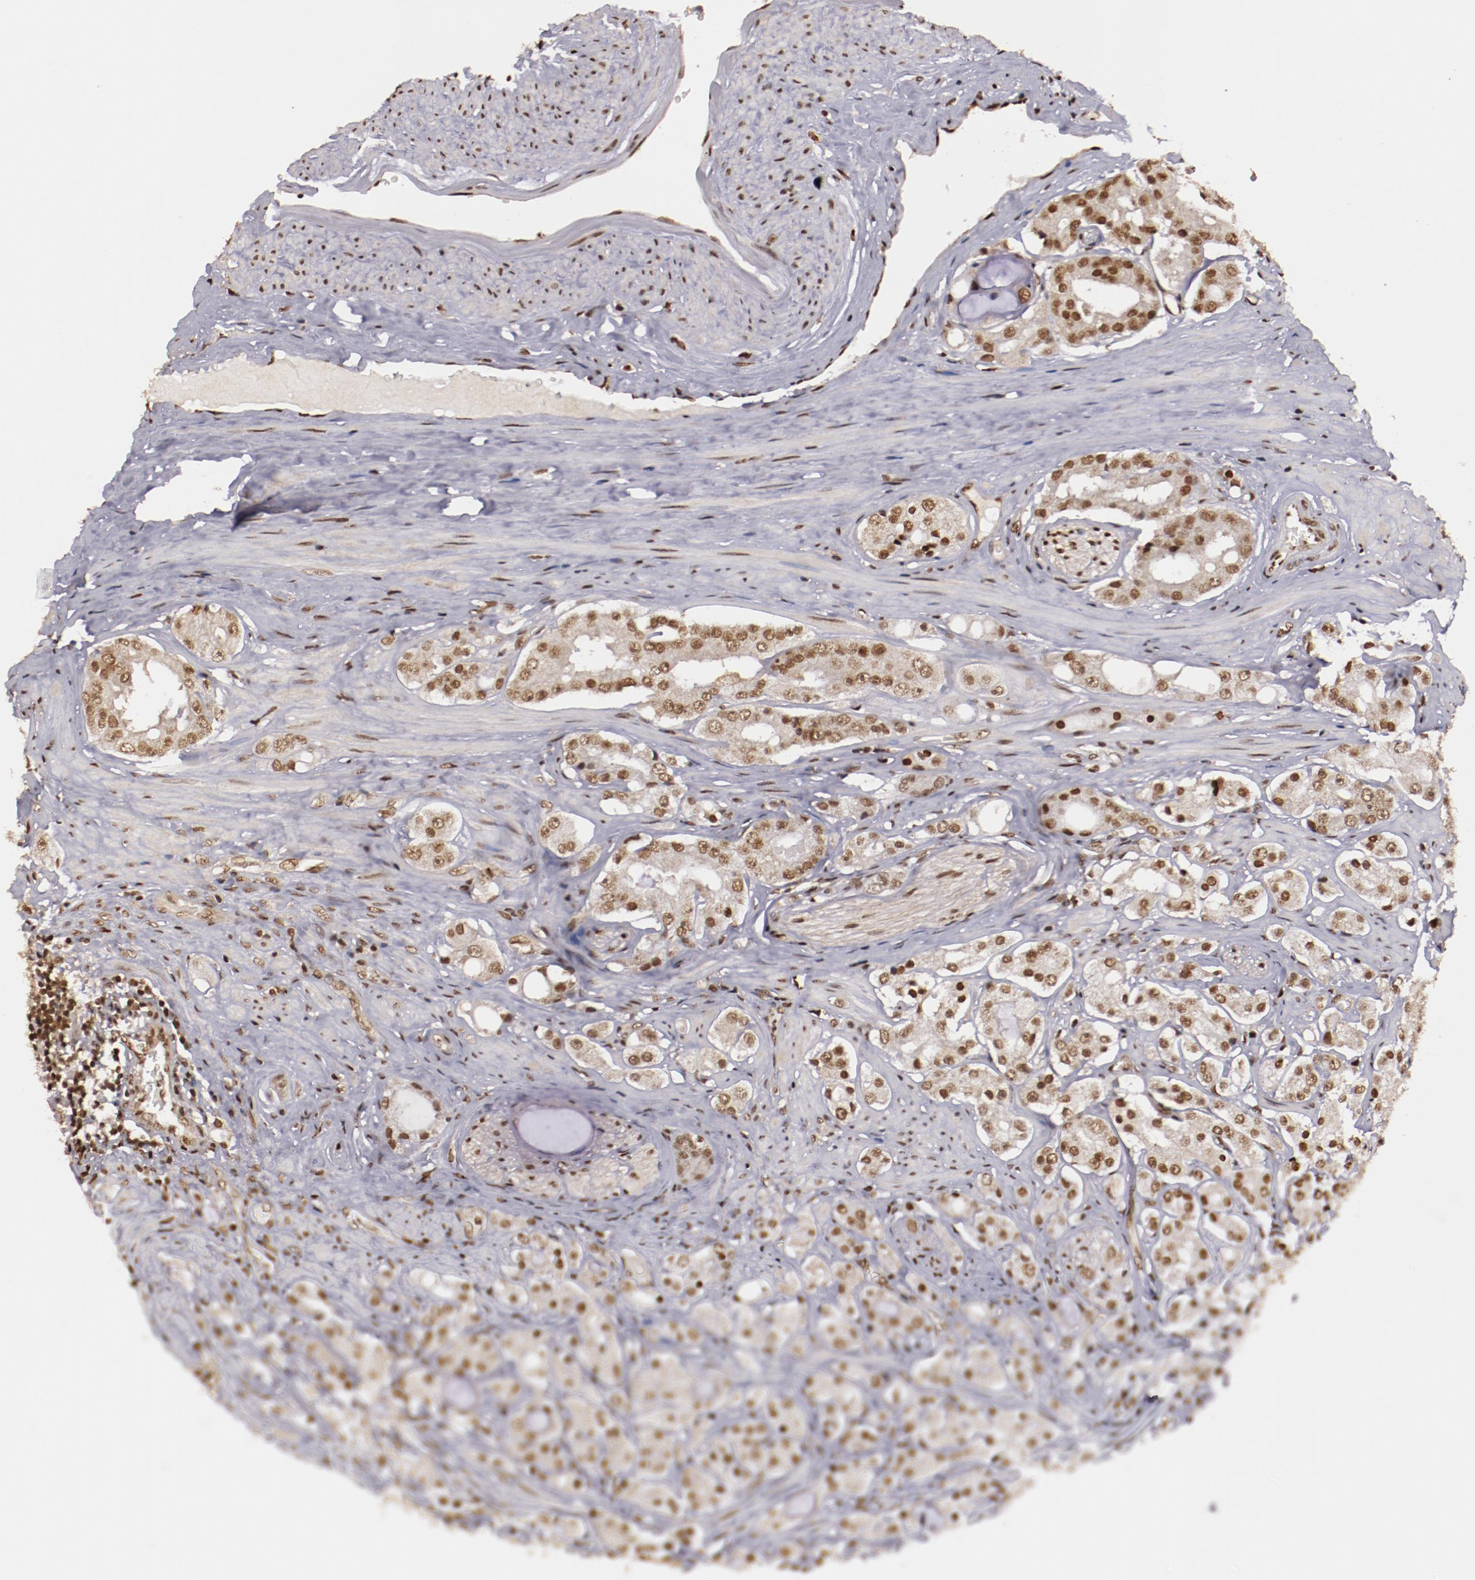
{"staining": {"intensity": "moderate", "quantity": ">75%", "location": "nuclear"}, "tissue": "prostate cancer", "cell_type": "Tumor cells", "image_type": "cancer", "snomed": [{"axis": "morphology", "description": "Adenocarcinoma, High grade"}, {"axis": "topography", "description": "Prostate"}], "caption": "Protein staining of high-grade adenocarcinoma (prostate) tissue displays moderate nuclear staining in approximately >75% of tumor cells.", "gene": "STAG2", "patient": {"sex": "male", "age": 68}}